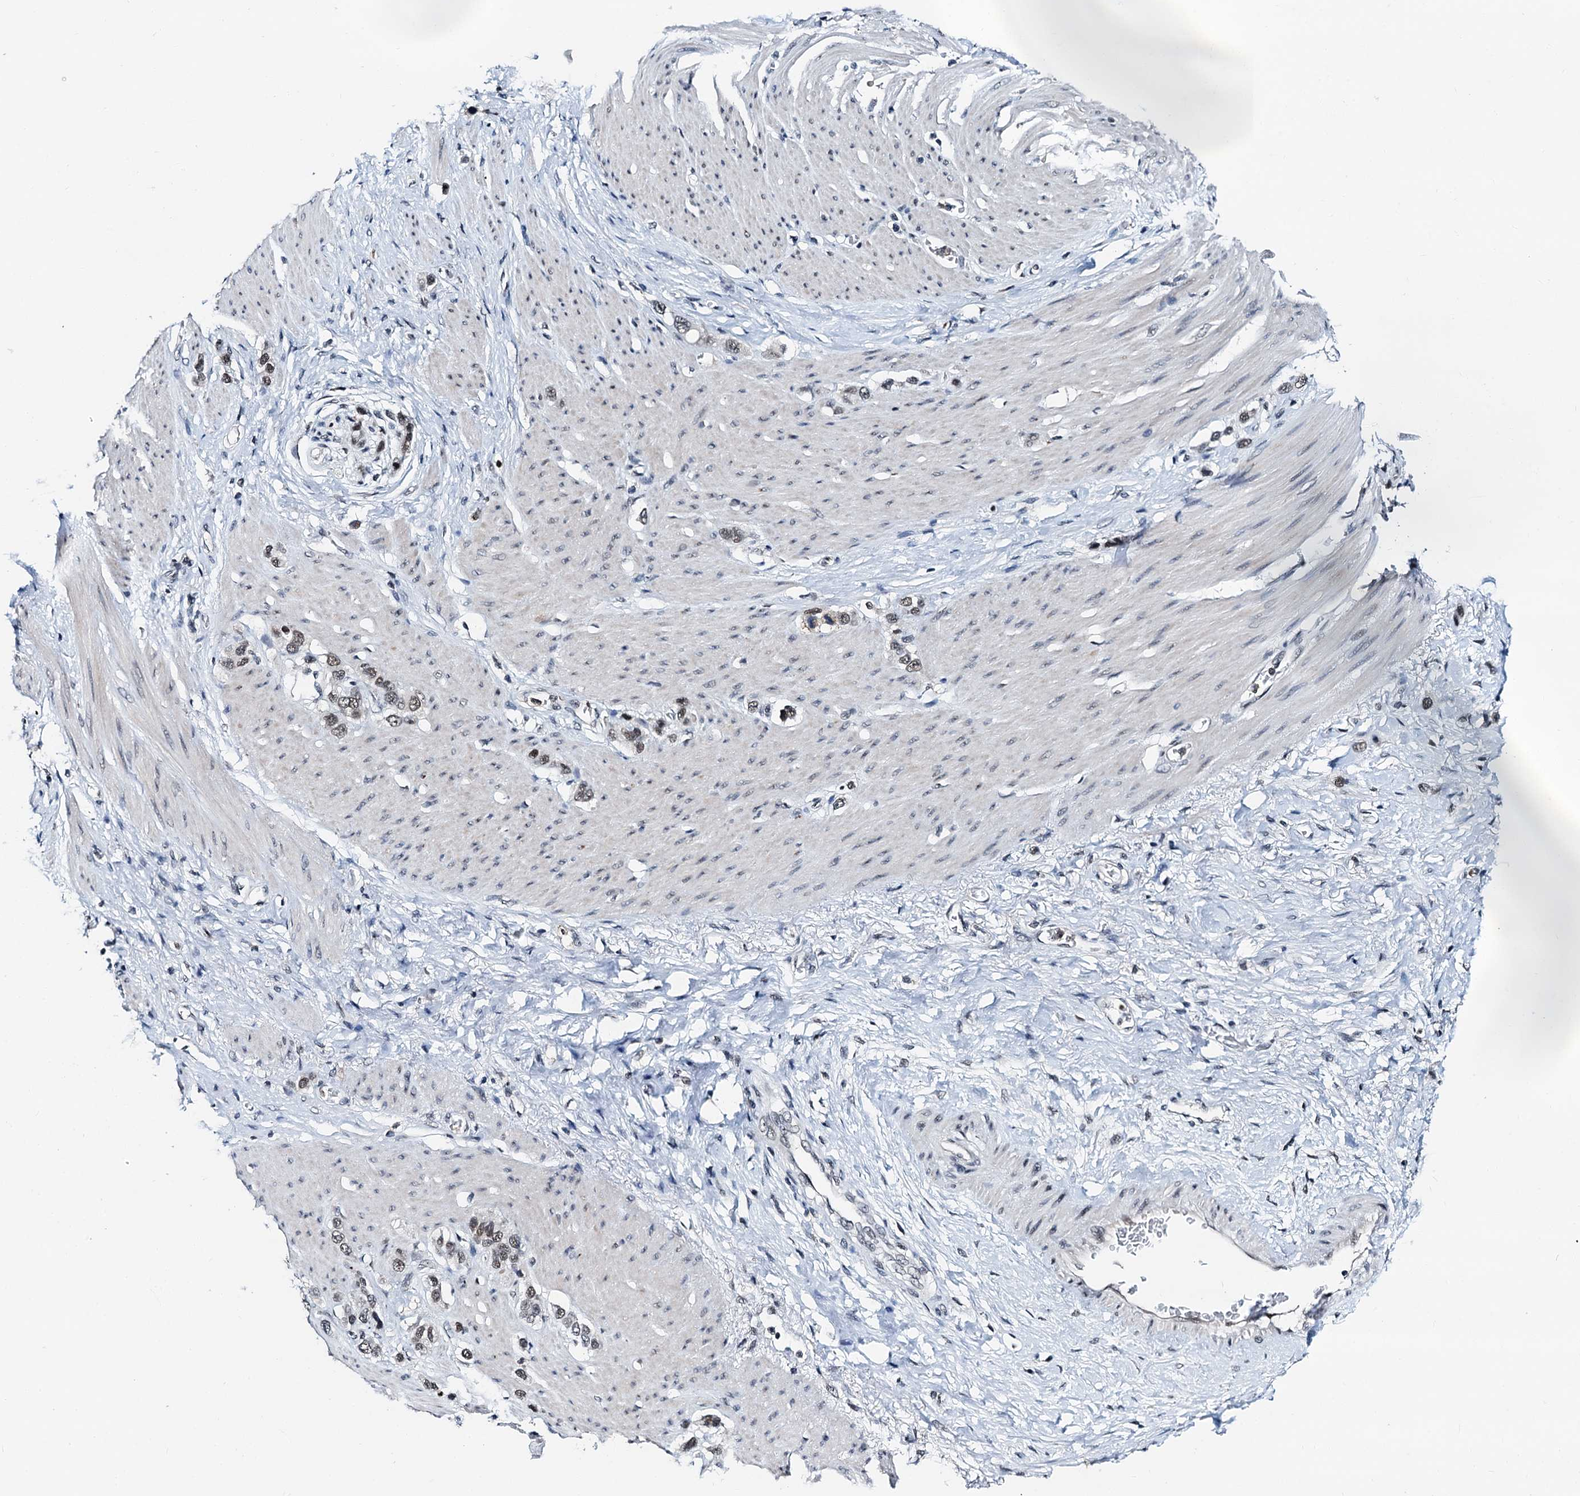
{"staining": {"intensity": "weak", "quantity": ">75%", "location": "nuclear"}, "tissue": "stomach cancer", "cell_type": "Tumor cells", "image_type": "cancer", "snomed": [{"axis": "morphology", "description": "Adenocarcinoma, NOS"}, {"axis": "morphology", "description": "Adenocarcinoma, High grade"}, {"axis": "topography", "description": "Stomach, upper"}, {"axis": "topography", "description": "Stomach, lower"}], "caption": "Protein positivity by immunohistochemistry shows weak nuclear expression in approximately >75% of tumor cells in stomach cancer (adenocarcinoma (high-grade)).", "gene": "SNRPD1", "patient": {"sex": "female", "age": 65}}